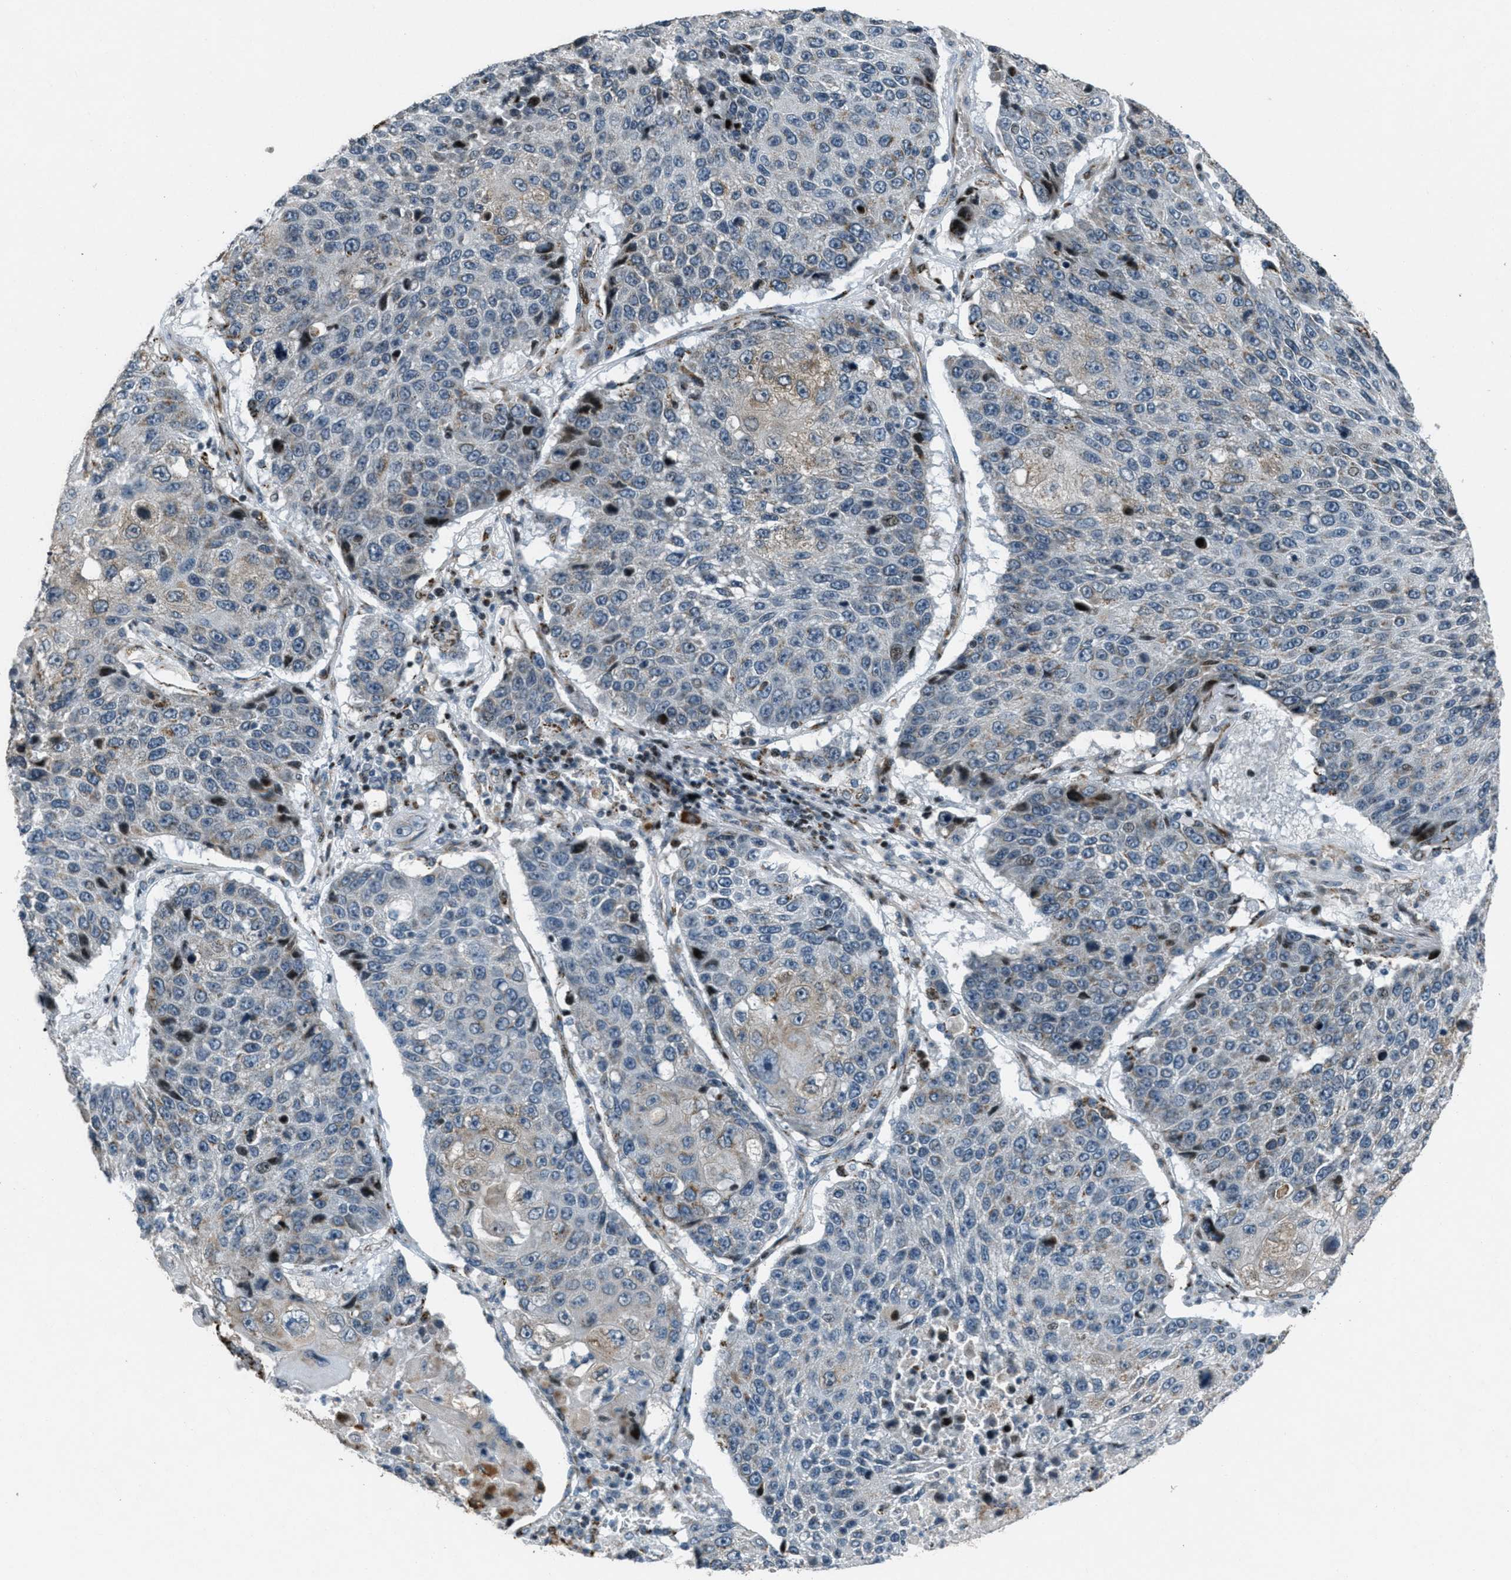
{"staining": {"intensity": "negative", "quantity": "none", "location": "none"}, "tissue": "lung cancer", "cell_type": "Tumor cells", "image_type": "cancer", "snomed": [{"axis": "morphology", "description": "Squamous cell carcinoma, NOS"}, {"axis": "topography", "description": "Lung"}], "caption": "This is a image of immunohistochemistry staining of lung cancer, which shows no expression in tumor cells. (DAB (3,3'-diaminobenzidine) IHC, high magnification).", "gene": "GPC6", "patient": {"sex": "male", "age": 61}}